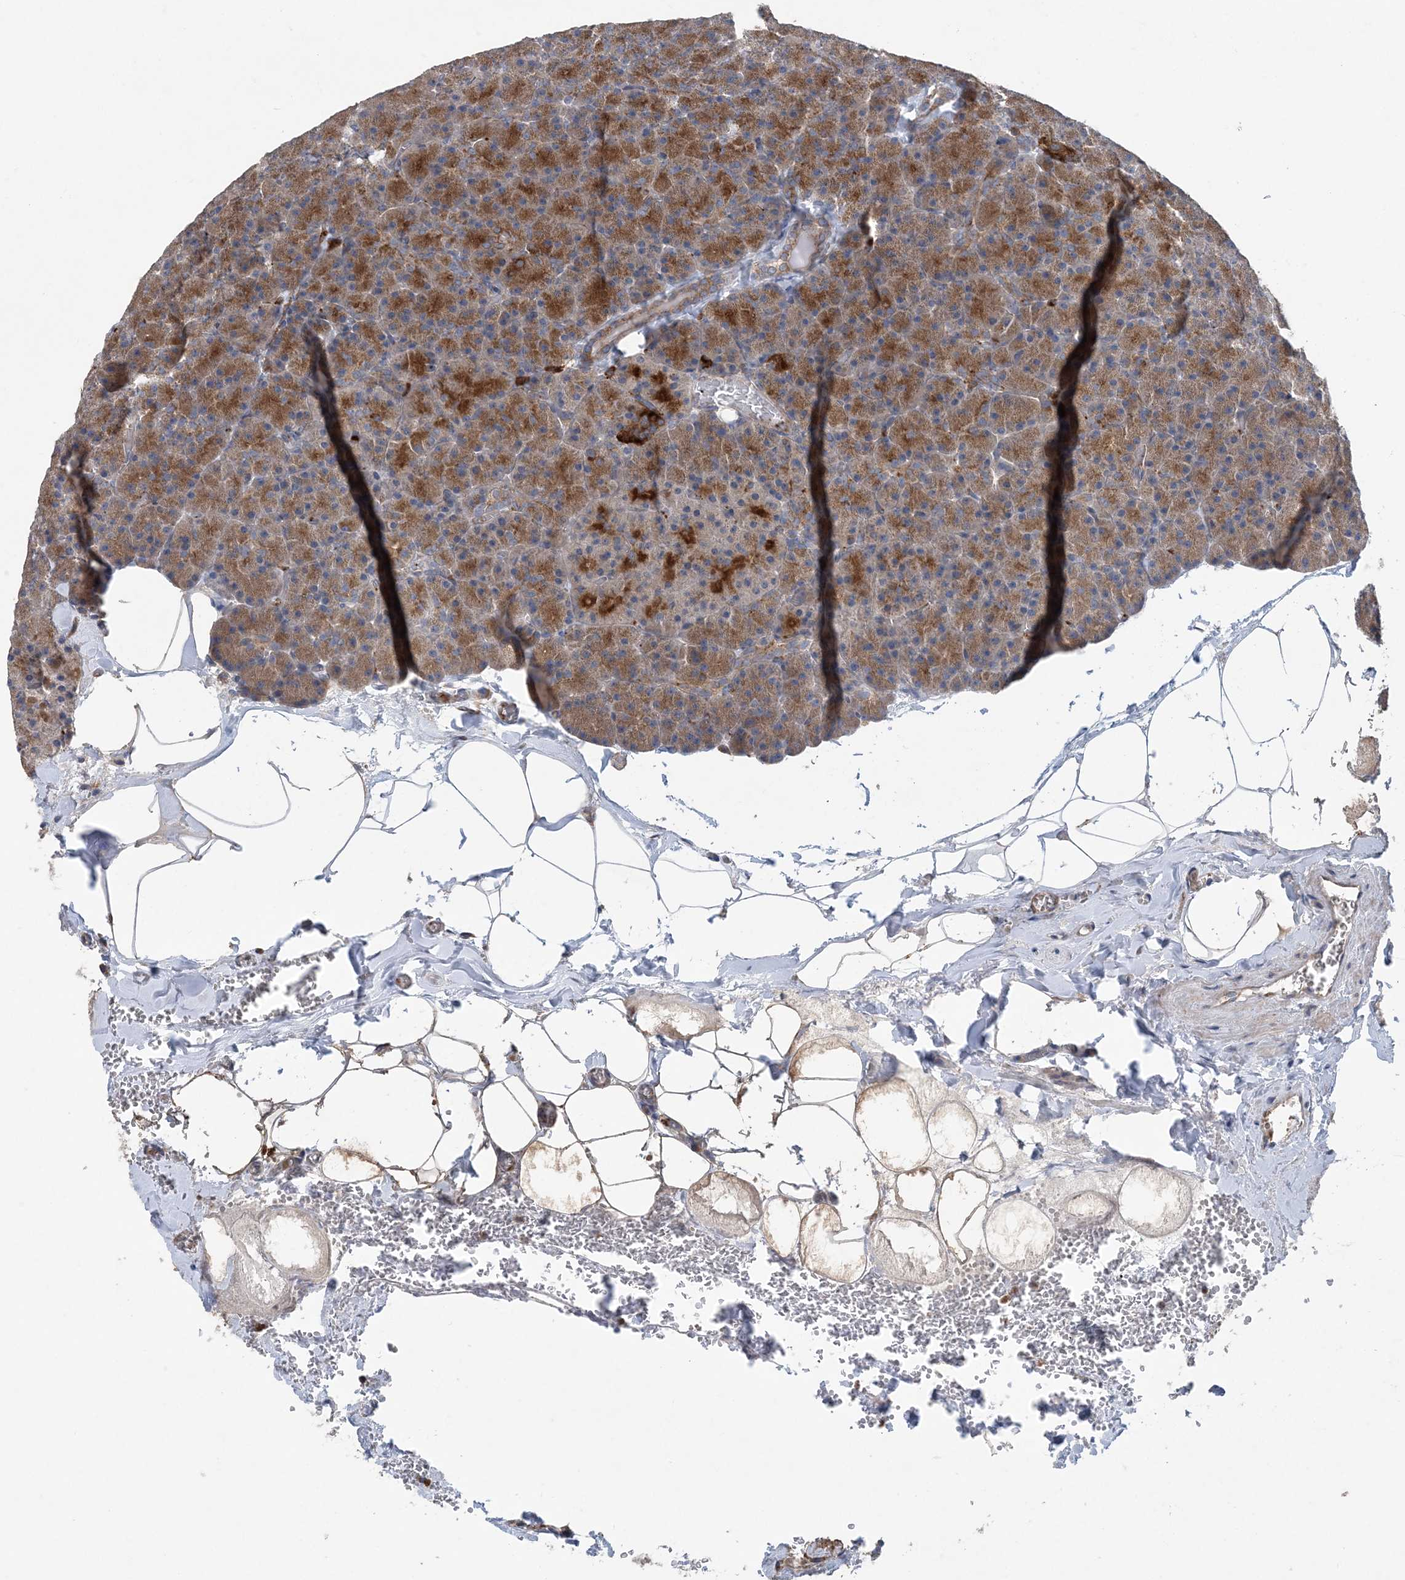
{"staining": {"intensity": "strong", "quantity": "25%-75%", "location": "cytoplasmic/membranous"}, "tissue": "pancreas", "cell_type": "Exocrine glandular cells", "image_type": "normal", "snomed": [{"axis": "morphology", "description": "Normal tissue, NOS"}, {"axis": "morphology", "description": "Carcinoid, malignant, NOS"}, {"axis": "topography", "description": "Pancreas"}], "caption": "Strong cytoplasmic/membranous positivity for a protein is appreciated in approximately 25%-75% of exocrine glandular cells of benign pancreas using IHC.", "gene": "PTTG1IP", "patient": {"sex": "female", "age": 35}}